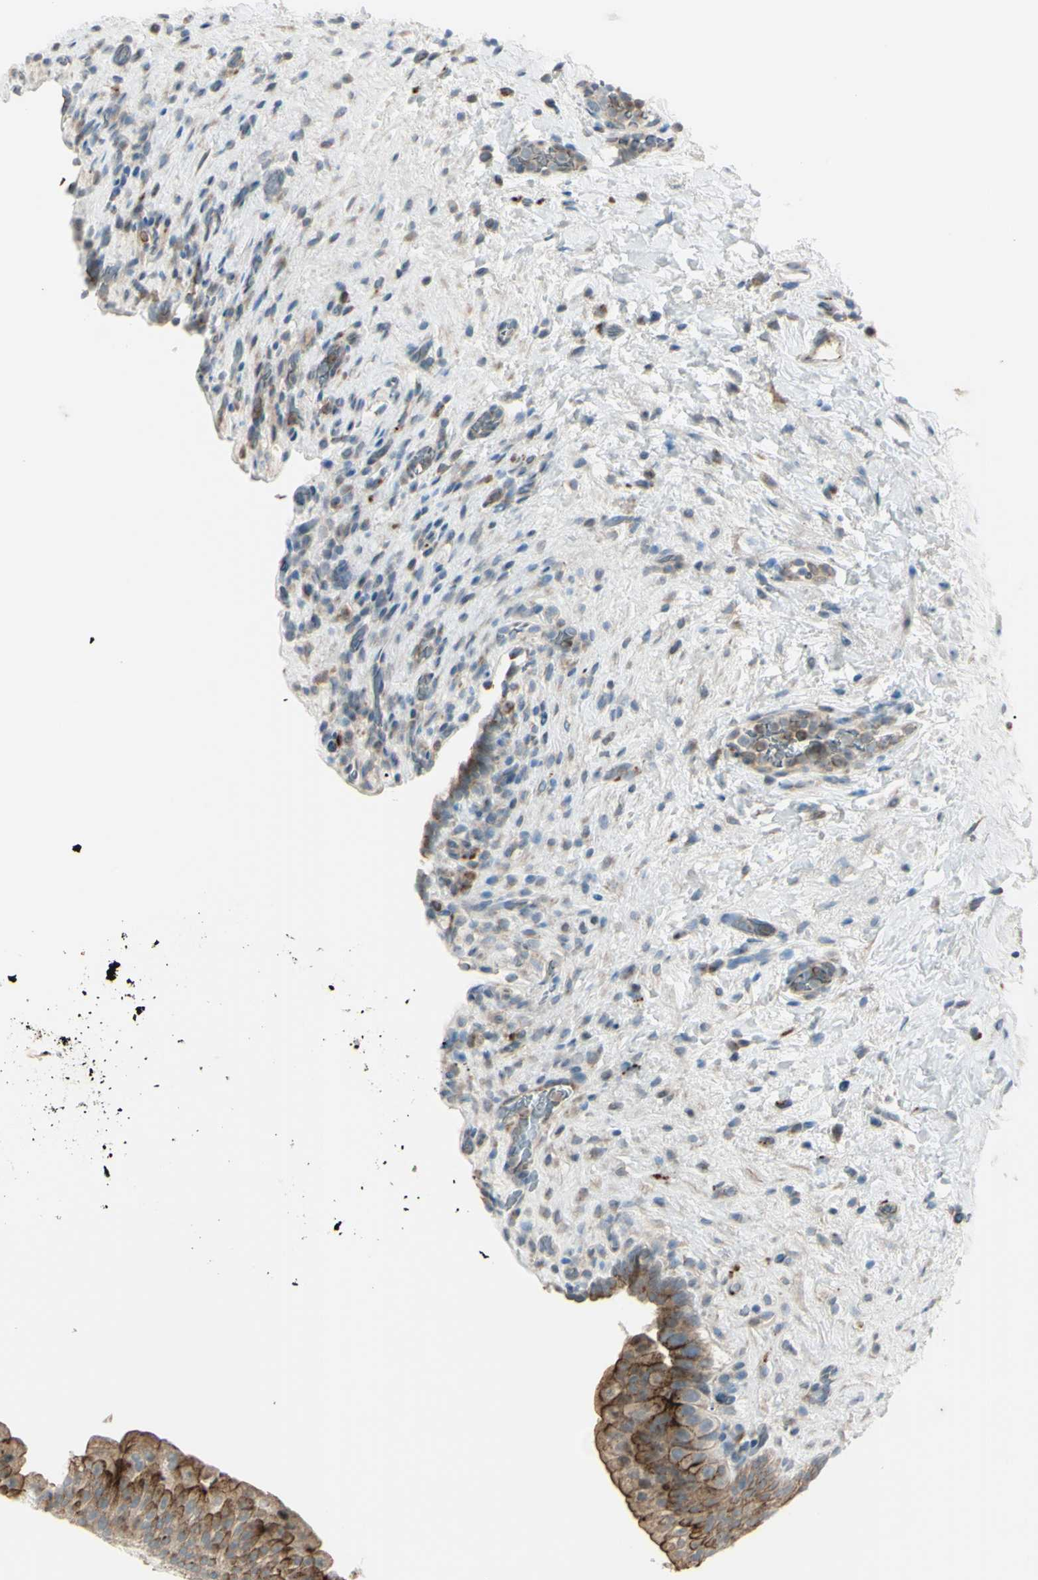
{"staining": {"intensity": "moderate", "quantity": "25%-75%", "location": "cytoplasmic/membranous"}, "tissue": "urinary bladder", "cell_type": "Urothelial cells", "image_type": "normal", "snomed": [{"axis": "morphology", "description": "Normal tissue, NOS"}, {"axis": "topography", "description": "Urinary bladder"}], "caption": "The micrograph shows staining of unremarkable urinary bladder, revealing moderate cytoplasmic/membranous protein staining (brown color) within urothelial cells.", "gene": "LMTK2", "patient": {"sex": "female", "age": 64}}